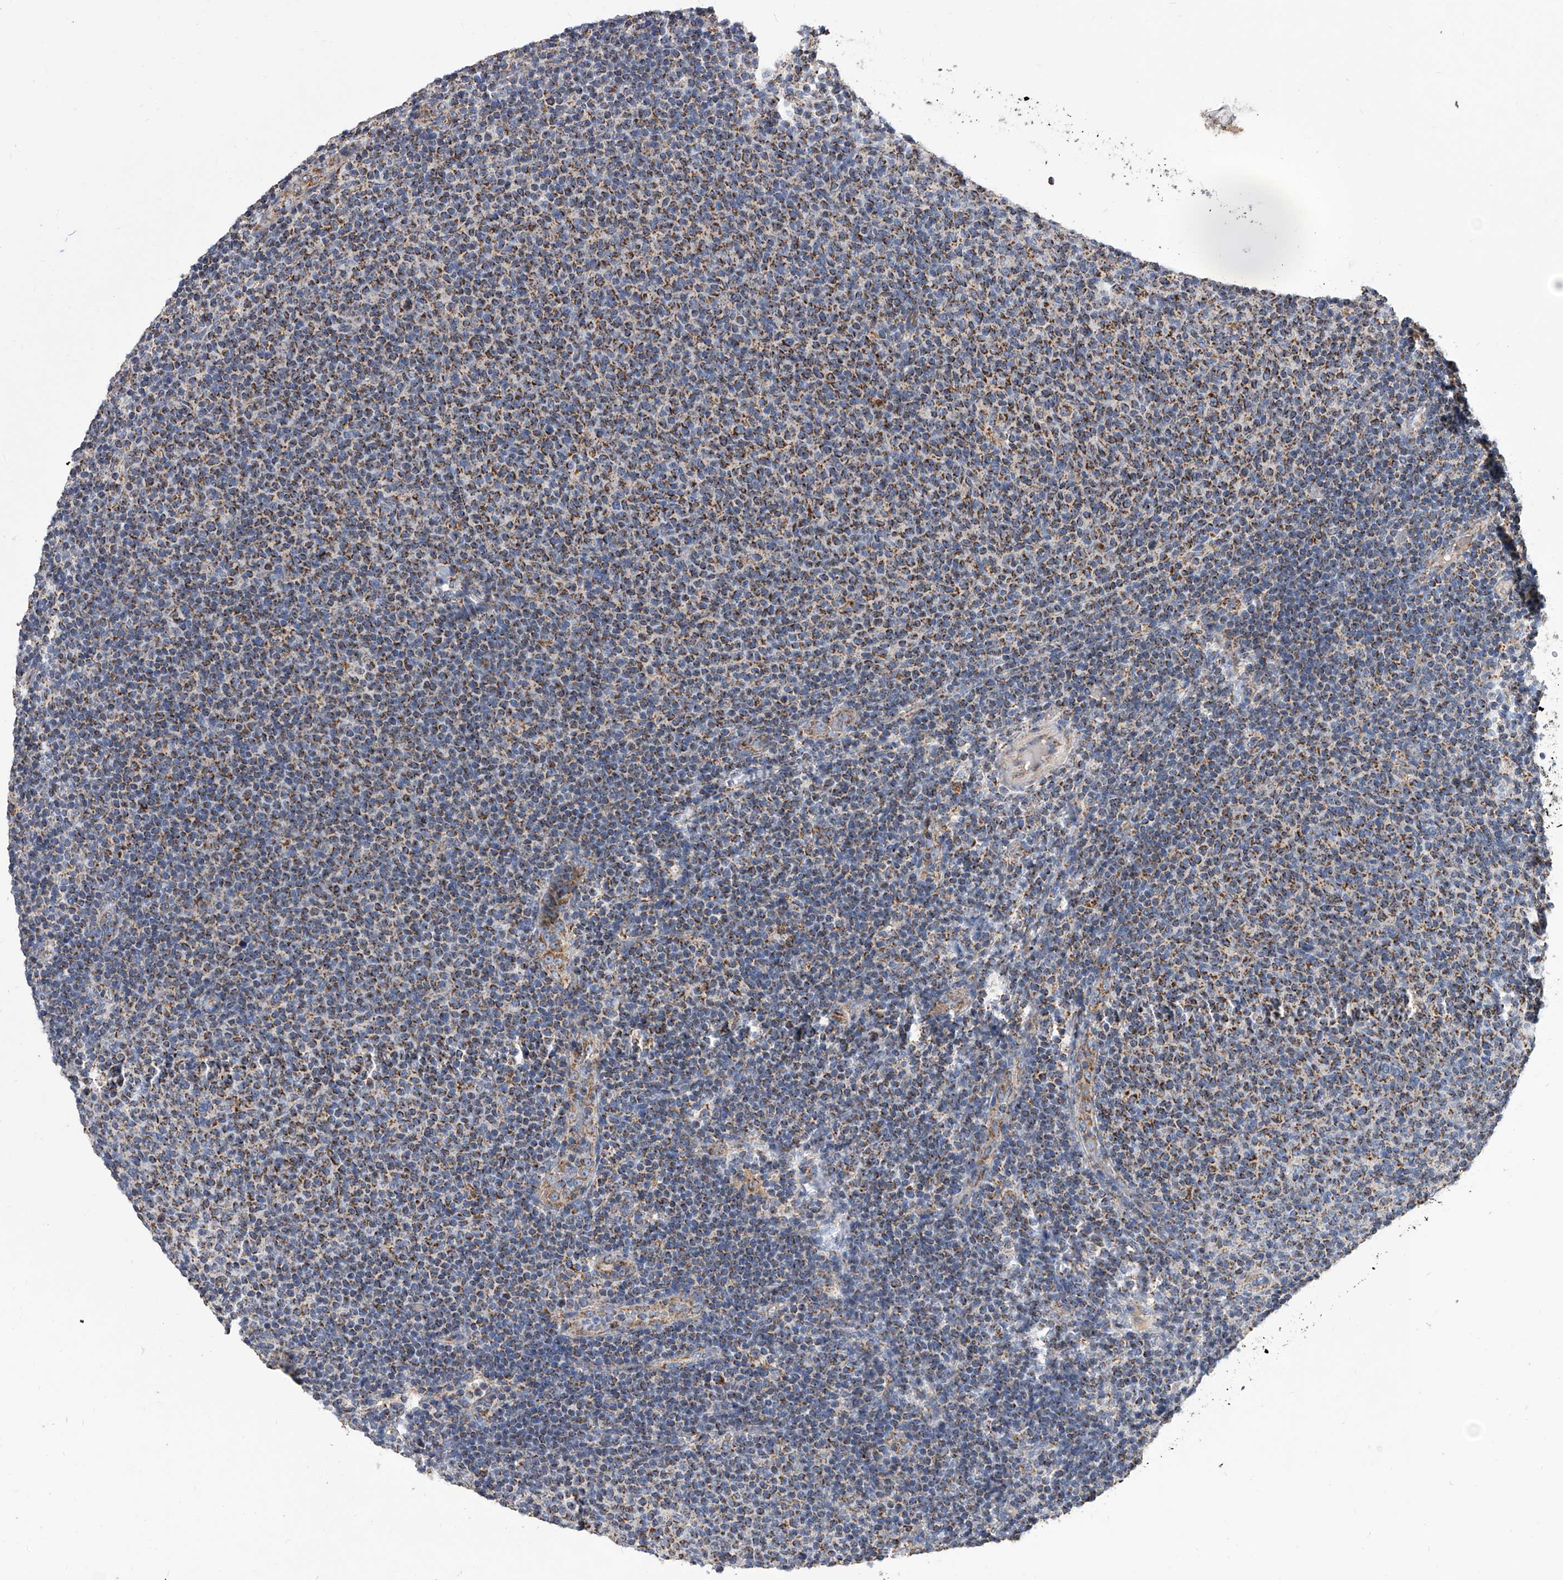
{"staining": {"intensity": "moderate", "quantity": ">75%", "location": "cytoplasmic/membranous"}, "tissue": "lymphoma", "cell_type": "Tumor cells", "image_type": "cancer", "snomed": [{"axis": "morphology", "description": "Malignant lymphoma, non-Hodgkin's type, Low grade"}, {"axis": "topography", "description": "Lymph node"}], "caption": "IHC histopathology image of human lymphoma stained for a protein (brown), which demonstrates medium levels of moderate cytoplasmic/membranous staining in about >75% of tumor cells.", "gene": "MRPL28", "patient": {"sex": "male", "age": 66}}